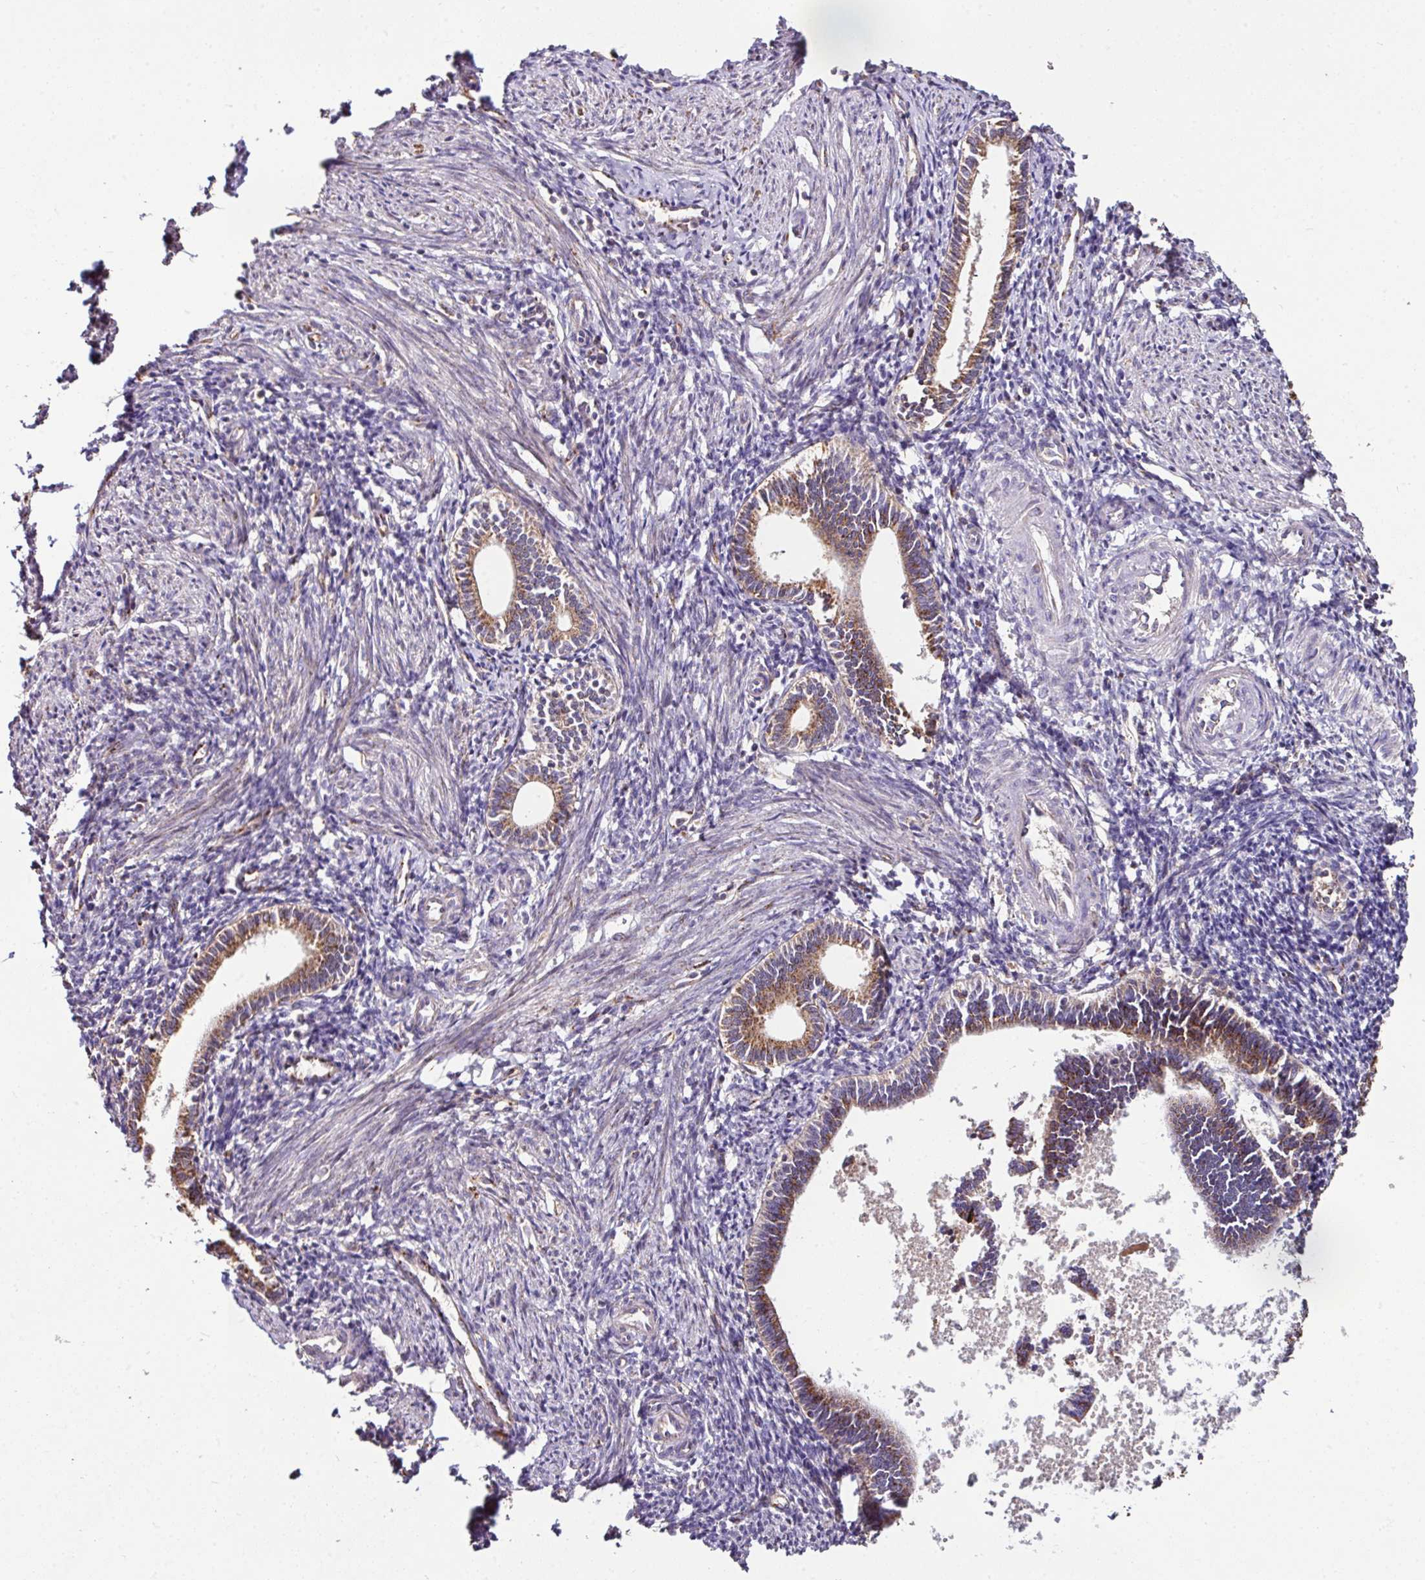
{"staining": {"intensity": "negative", "quantity": "none", "location": "none"}, "tissue": "endometrium", "cell_type": "Cells in endometrial stroma", "image_type": "normal", "snomed": [{"axis": "morphology", "description": "Normal tissue, NOS"}, {"axis": "topography", "description": "Endometrium"}], "caption": "Immunohistochemistry of benign endometrium reveals no staining in cells in endometrial stroma.", "gene": "CPD", "patient": {"sex": "female", "age": 41}}